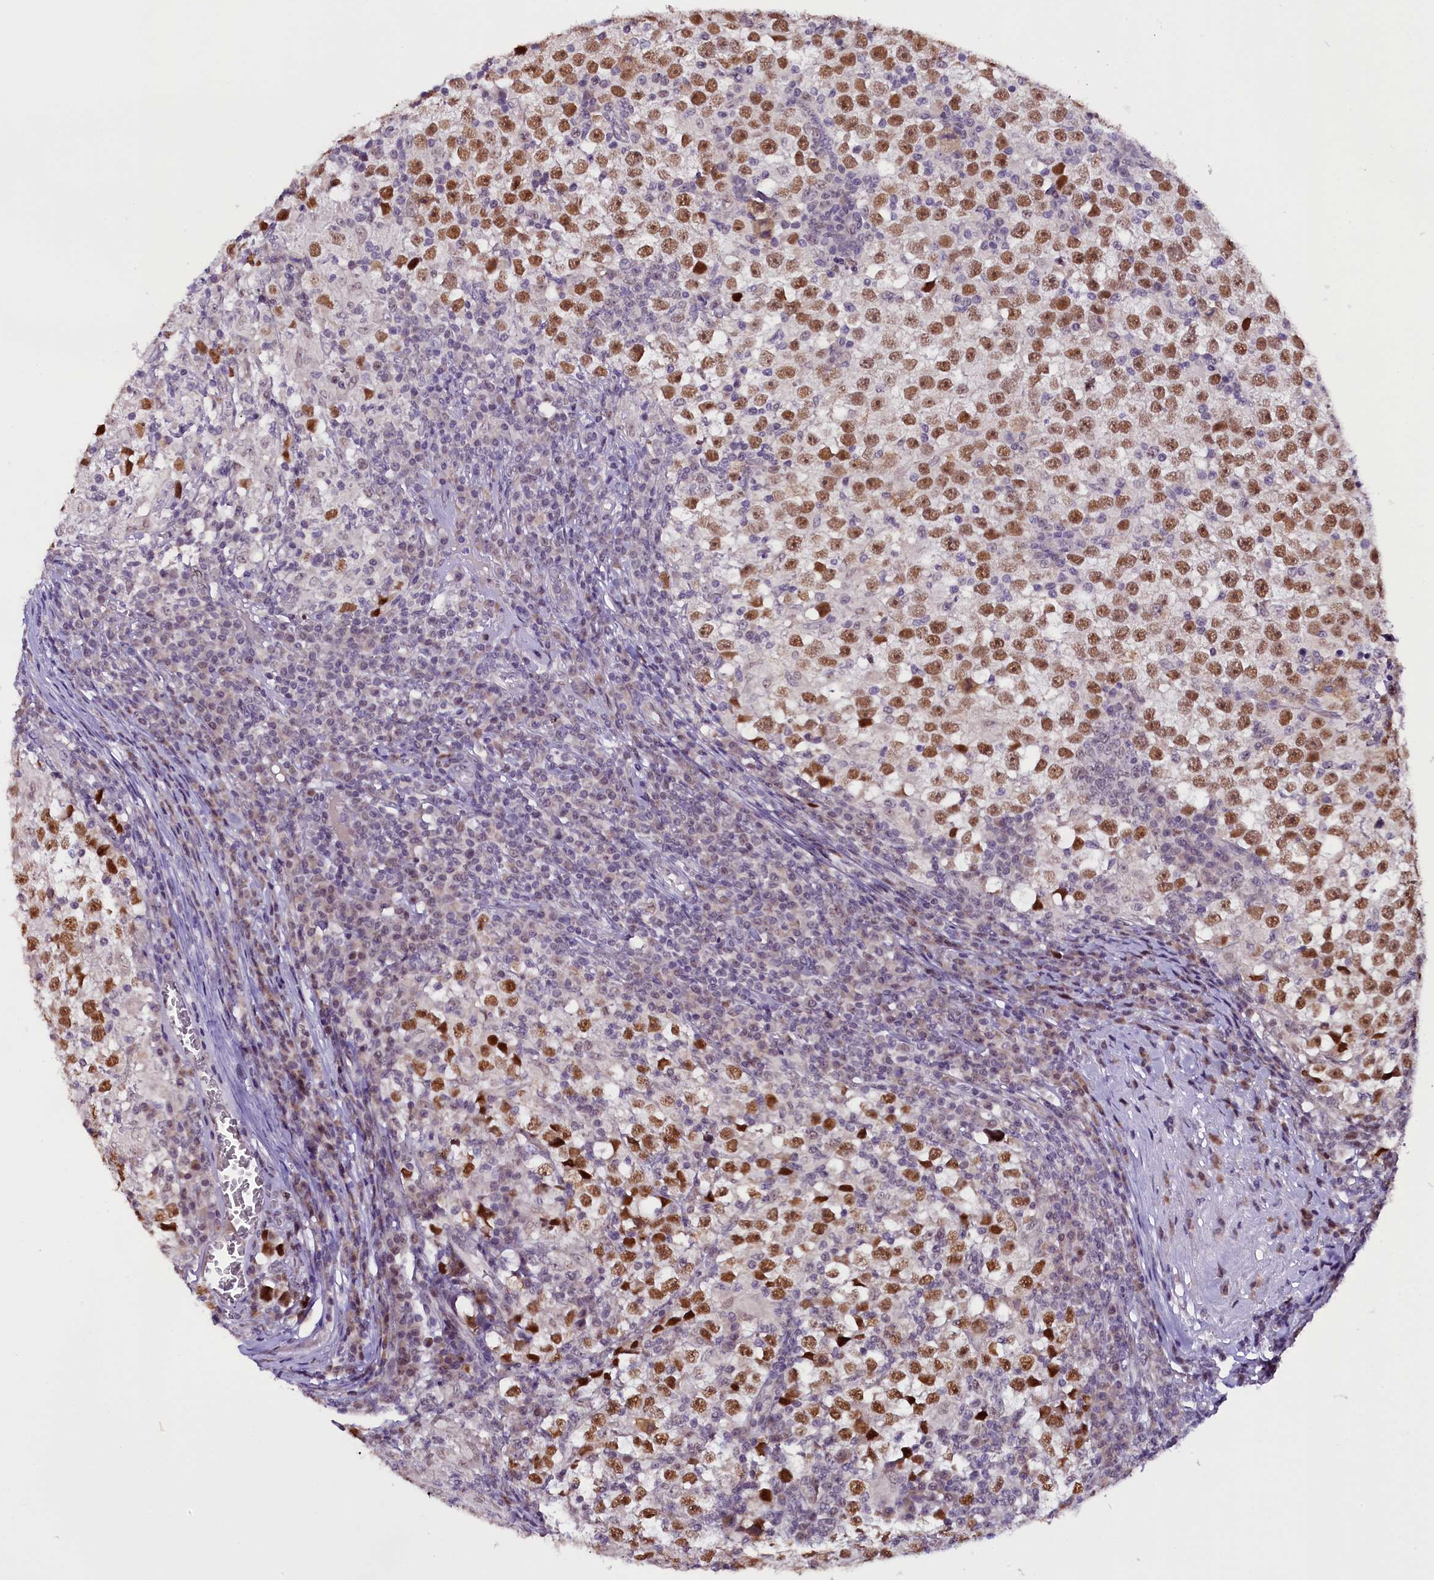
{"staining": {"intensity": "moderate", "quantity": ">75%", "location": "nuclear"}, "tissue": "testis cancer", "cell_type": "Tumor cells", "image_type": "cancer", "snomed": [{"axis": "morphology", "description": "Seminoma, NOS"}, {"axis": "topography", "description": "Testis"}], "caption": "Testis cancer (seminoma) stained with DAB (3,3'-diaminobenzidine) immunohistochemistry exhibits medium levels of moderate nuclear expression in about >75% of tumor cells.", "gene": "RPUSD2", "patient": {"sex": "male", "age": 65}}